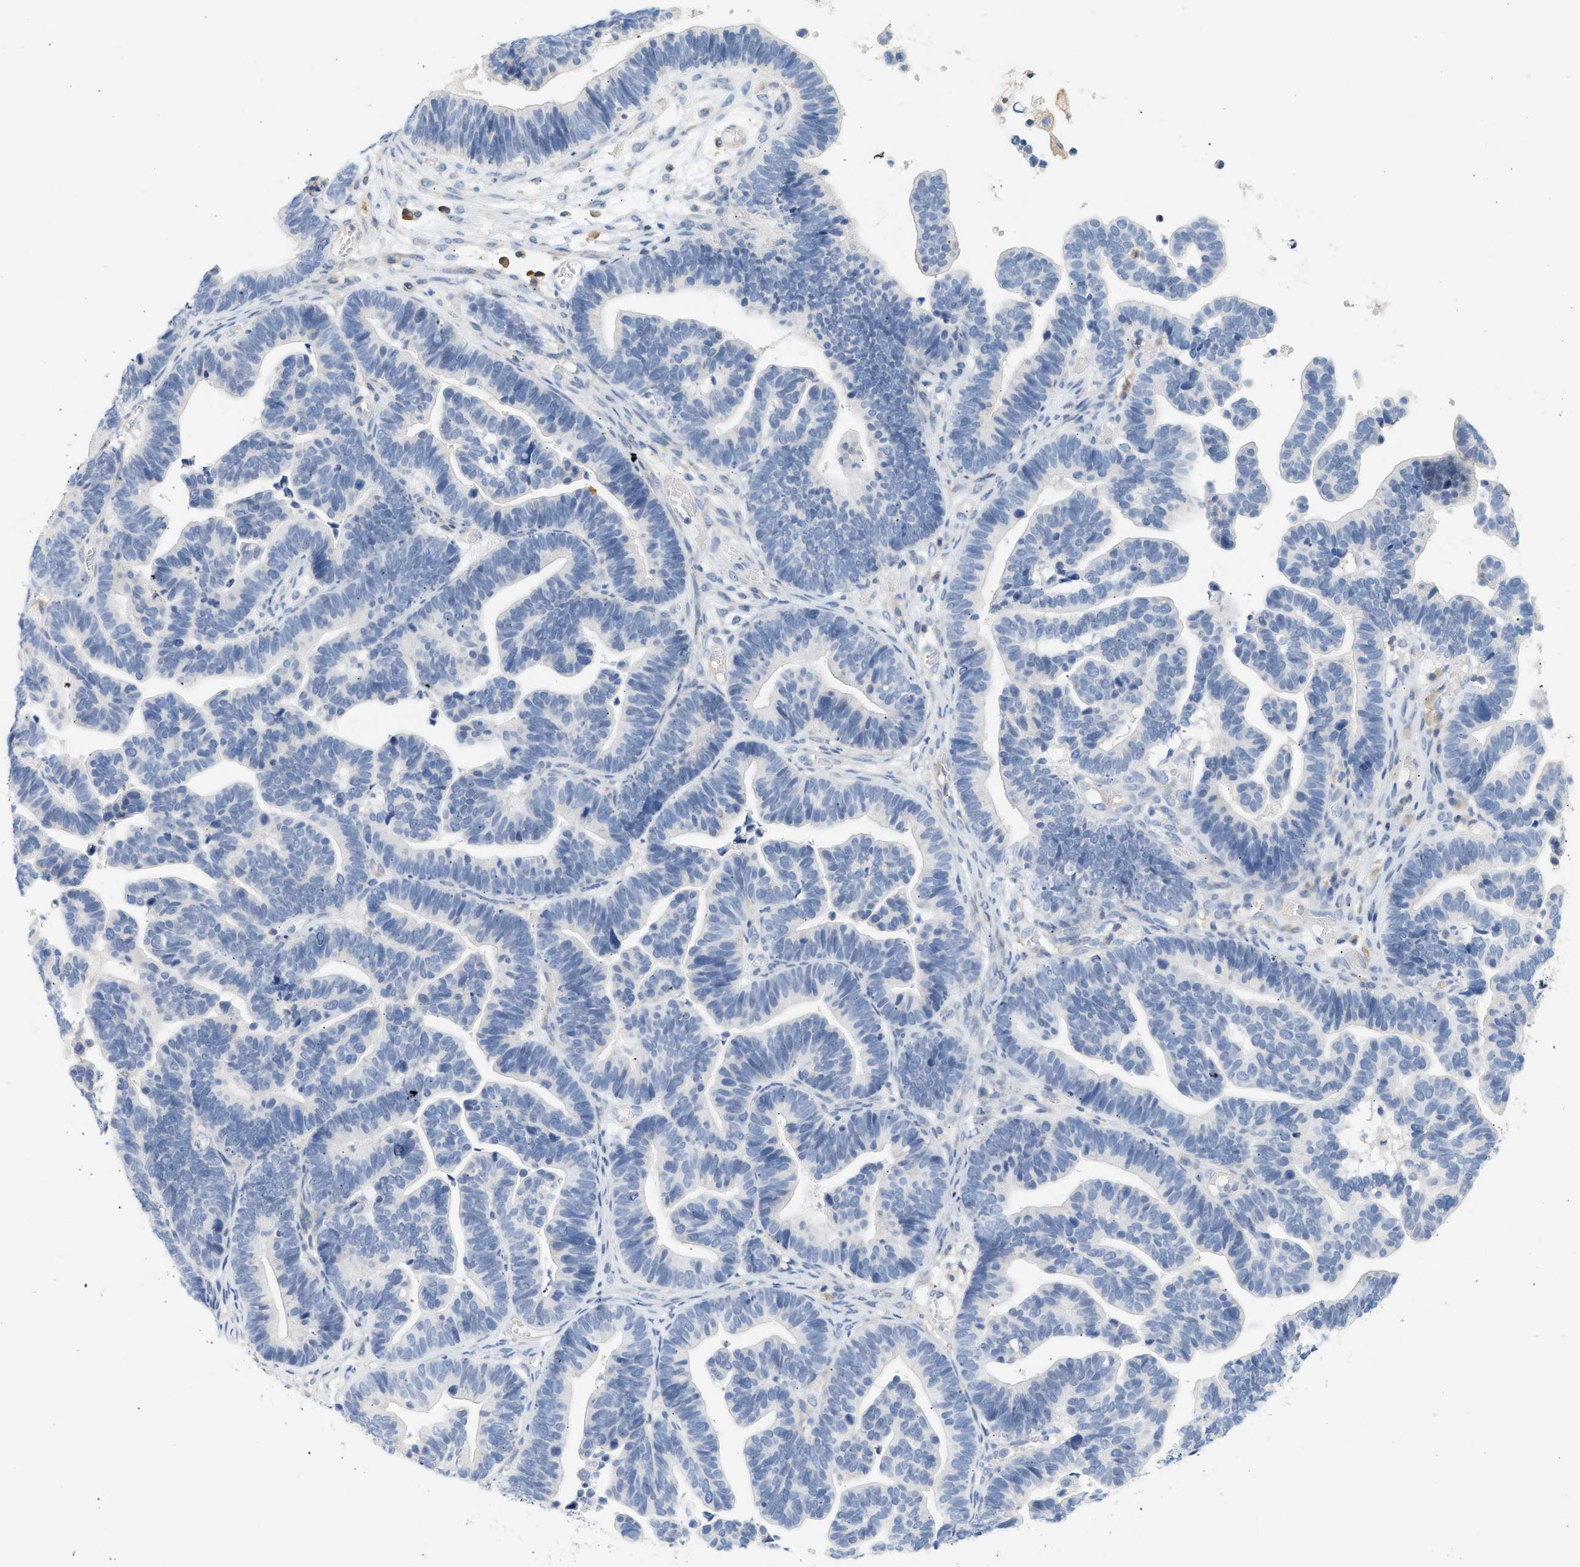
{"staining": {"intensity": "negative", "quantity": "none", "location": "none"}, "tissue": "ovarian cancer", "cell_type": "Tumor cells", "image_type": "cancer", "snomed": [{"axis": "morphology", "description": "Cystadenocarcinoma, serous, NOS"}, {"axis": "topography", "description": "Ovary"}], "caption": "Photomicrograph shows no protein positivity in tumor cells of serous cystadenocarcinoma (ovarian) tissue.", "gene": "BVES", "patient": {"sex": "female", "age": 56}}